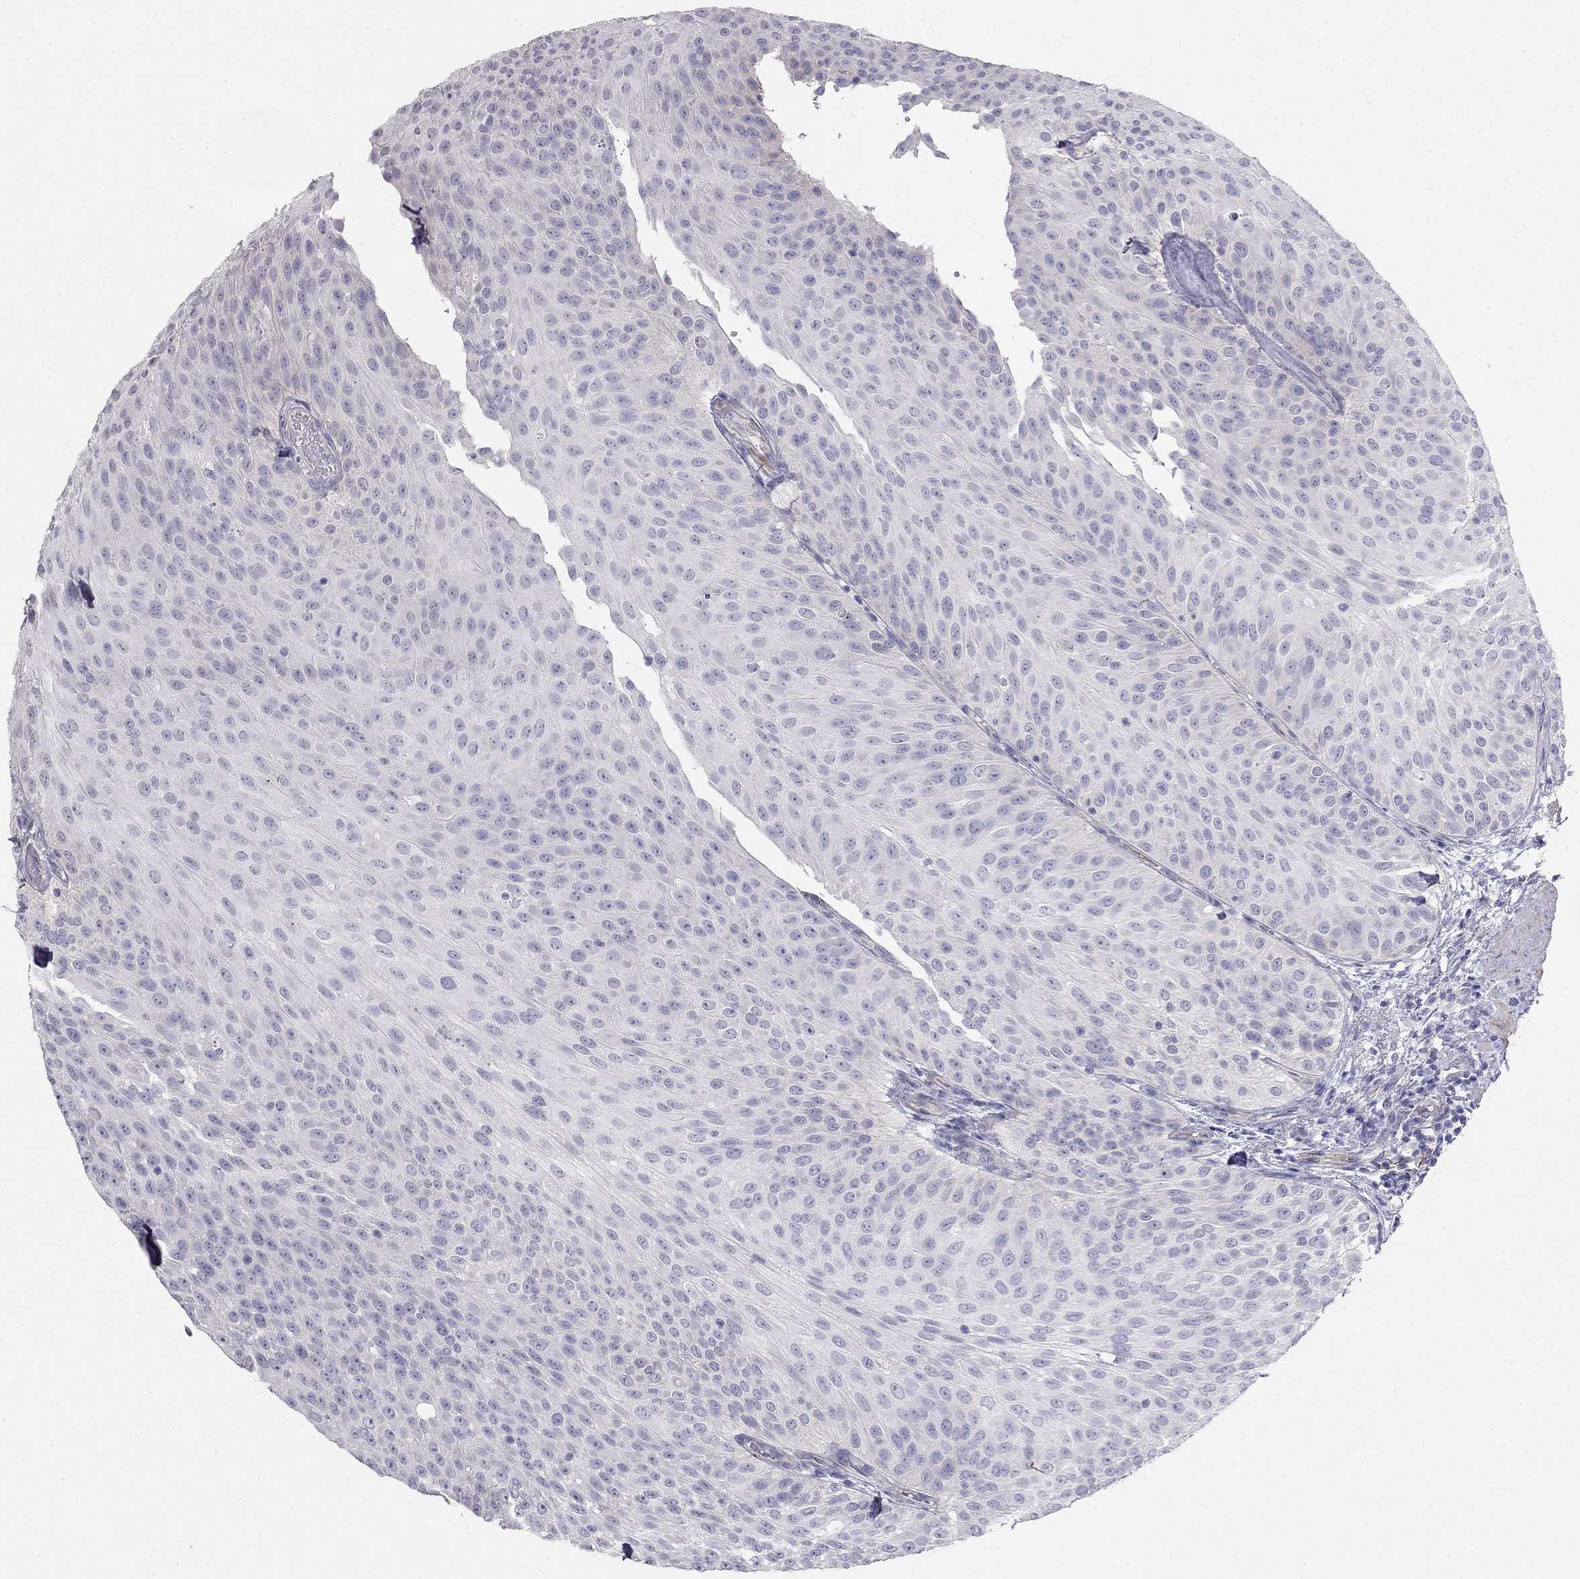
{"staining": {"intensity": "negative", "quantity": "none", "location": "none"}, "tissue": "urothelial cancer", "cell_type": "Tumor cells", "image_type": "cancer", "snomed": [{"axis": "morphology", "description": "Urothelial carcinoma, Low grade"}, {"axis": "topography", "description": "Urinary bladder"}], "caption": "Immunohistochemistry (IHC) of urothelial cancer reveals no staining in tumor cells.", "gene": "LY6H", "patient": {"sex": "male", "age": 78}}